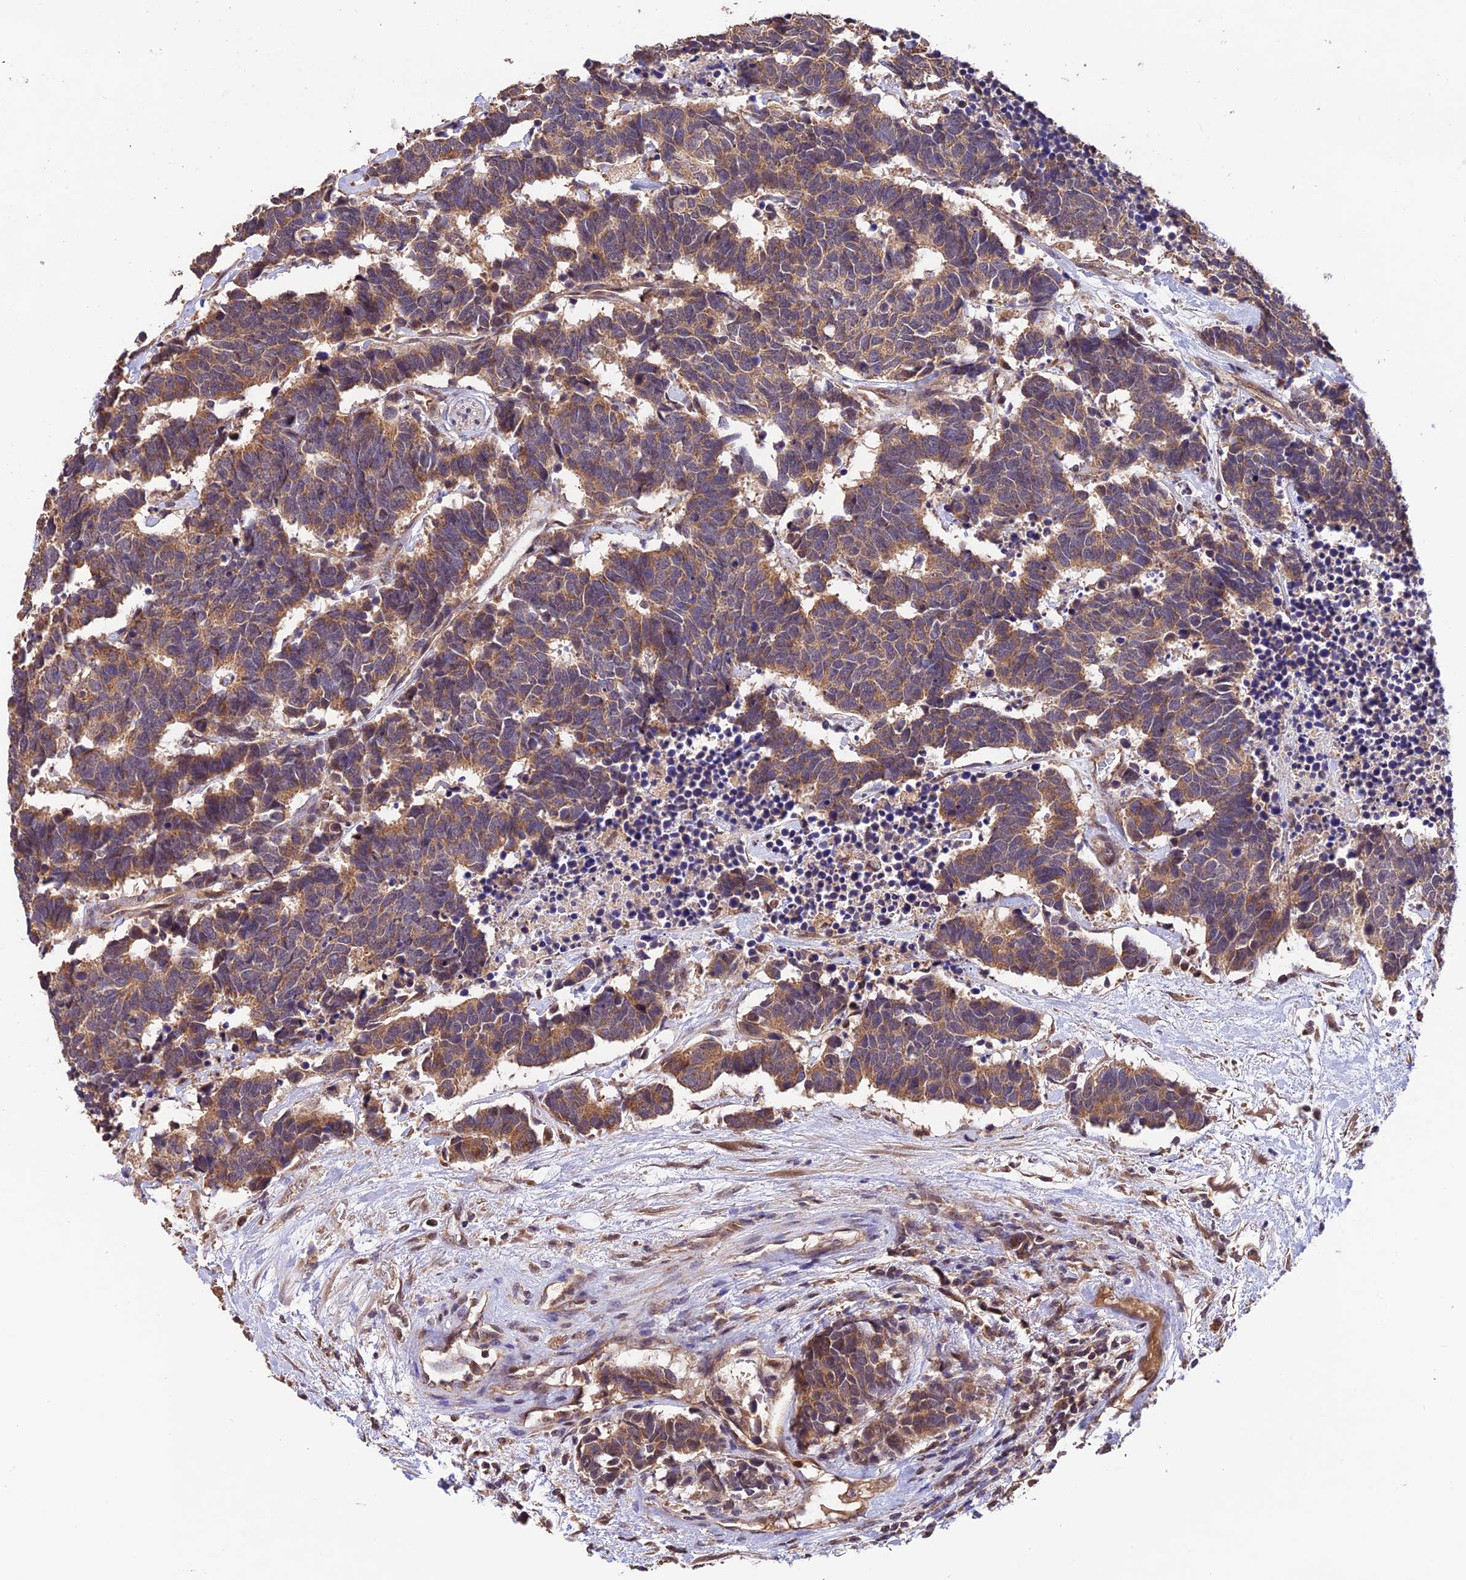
{"staining": {"intensity": "moderate", "quantity": "25%-75%", "location": "cytoplasmic/membranous"}, "tissue": "carcinoid", "cell_type": "Tumor cells", "image_type": "cancer", "snomed": [{"axis": "morphology", "description": "Carcinoma, NOS"}, {"axis": "morphology", "description": "Carcinoid, malignant, NOS"}, {"axis": "topography", "description": "Urinary bladder"}], "caption": "Carcinoid tissue reveals moderate cytoplasmic/membranous positivity in about 25%-75% of tumor cells, visualized by immunohistochemistry.", "gene": "MNS1", "patient": {"sex": "male", "age": 57}}